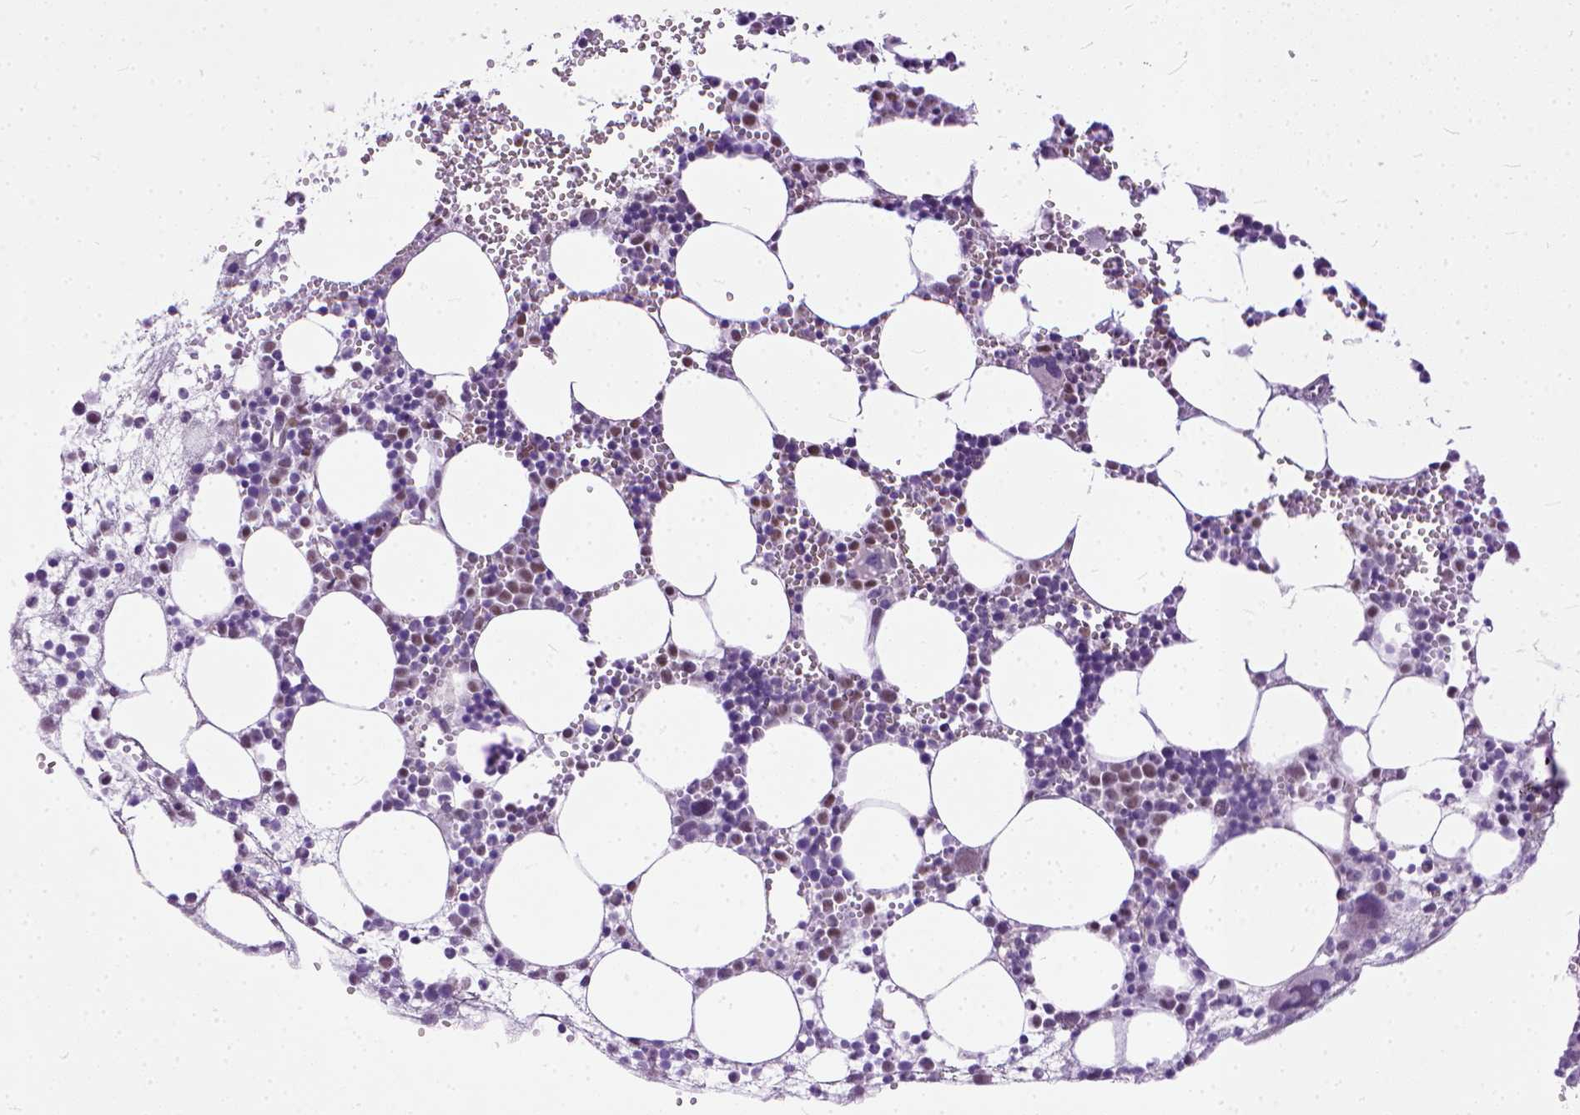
{"staining": {"intensity": "negative", "quantity": "none", "location": "none"}, "tissue": "bone marrow", "cell_type": "Hematopoietic cells", "image_type": "normal", "snomed": [{"axis": "morphology", "description": "Normal tissue, NOS"}, {"axis": "topography", "description": "Bone marrow"}], "caption": "Immunohistochemistry photomicrograph of benign human bone marrow stained for a protein (brown), which shows no staining in hematopoietic cells. Brightfield microscopy of immunohistochemistry (IHC) stained with DAB (brown) and hematoxylin (blue), captured at high magnification.", "gene": "ADGRF1", "patient": {"sex": "male", "age": 89}}